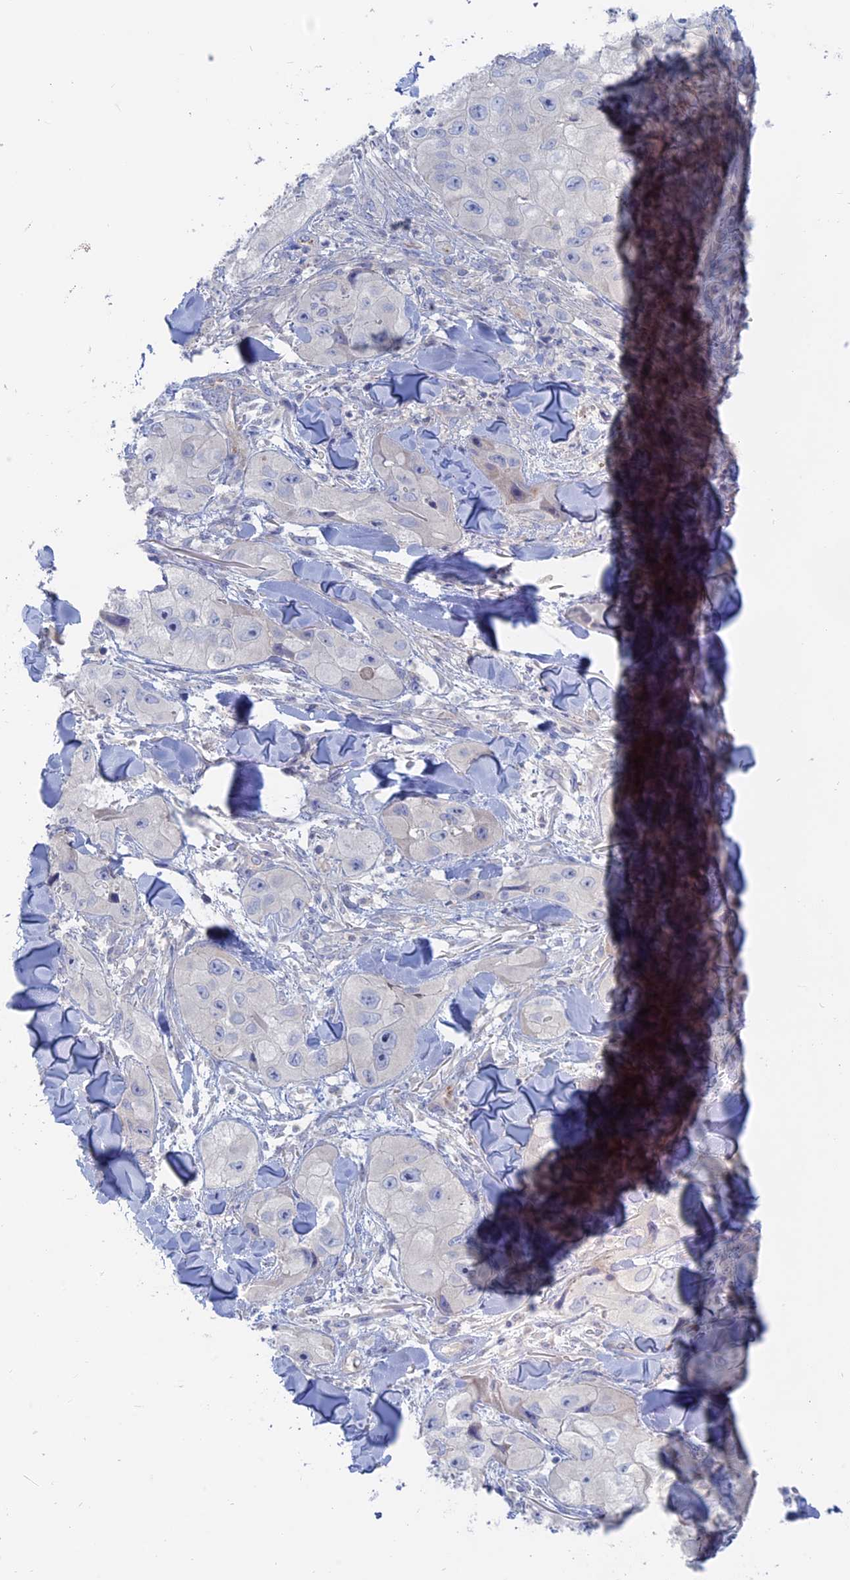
{"staining": {"intensity": "negative", "quantity": "none", "location": "none"}, "tissue": "skin cancer", "cell_type": "Tumor cells", "image_type": "cancer", "snomed": [{"axis": "morphology", "description": "Squamous cell carcinoma, NOS"}, {"axis": "topography", "description": "Skin"}, {"axis": "topography", "description": "Subcutis"}], "caption": "Skin cancer stained for a protein using IHC demonstrates no positivity tumor cells.", "gene": "TBC1D30", "patient": {"sex": "male", "age": 73}}